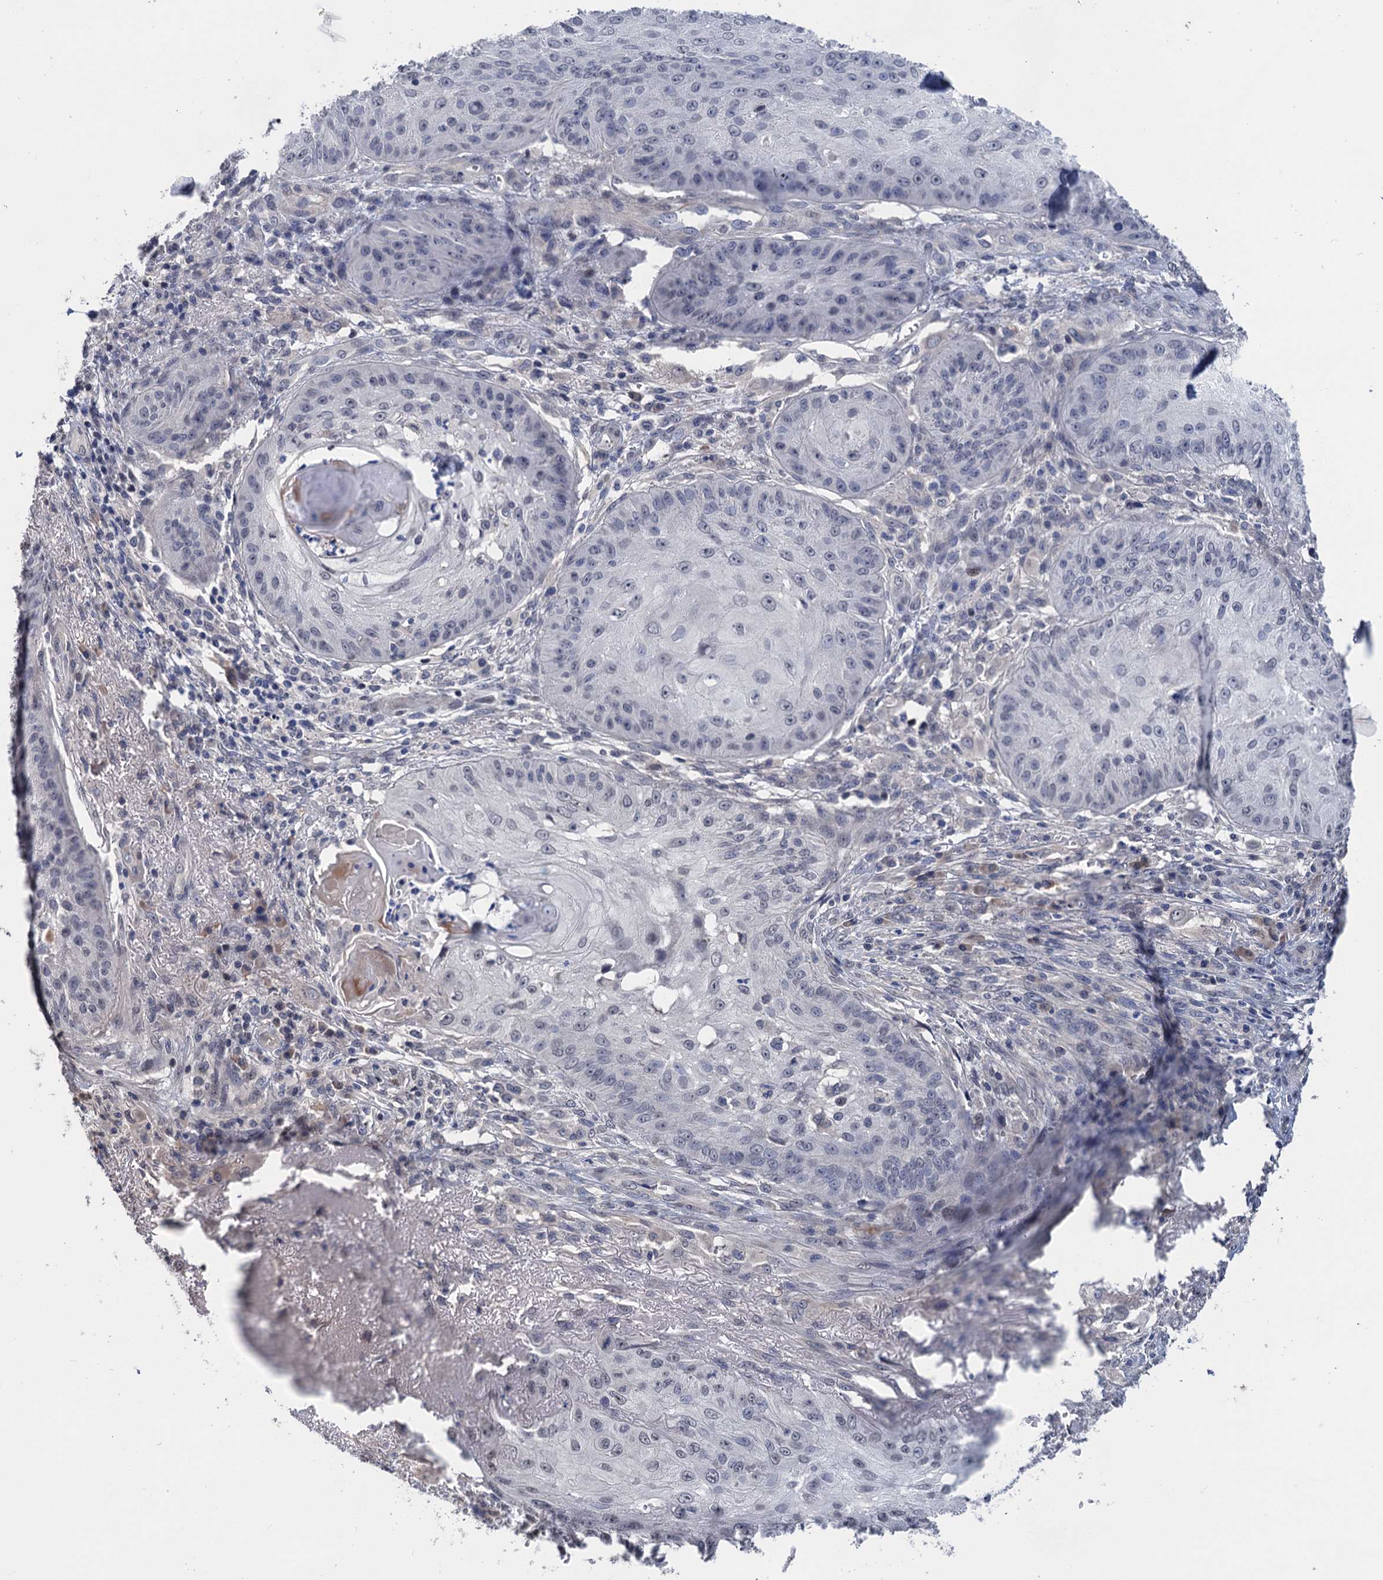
{"staining": {"intensity": "negative", "quantity": "none", "location": "none"}, "tissue": "skin cancer", "cell_type": "Tumor cells", "image_type": "cancer", "snomed": [{"axis": "morphology", "description": "Squamous cell carcinoma, NOS"}, {"axis": "topography", "description": "Skin"}], "caption": "DAB immunohistochemical staining of human skin cancer shows no significant expression in tumor cells.", "gene": "ART5", "patient": {"sex": "male", "age": 70}}